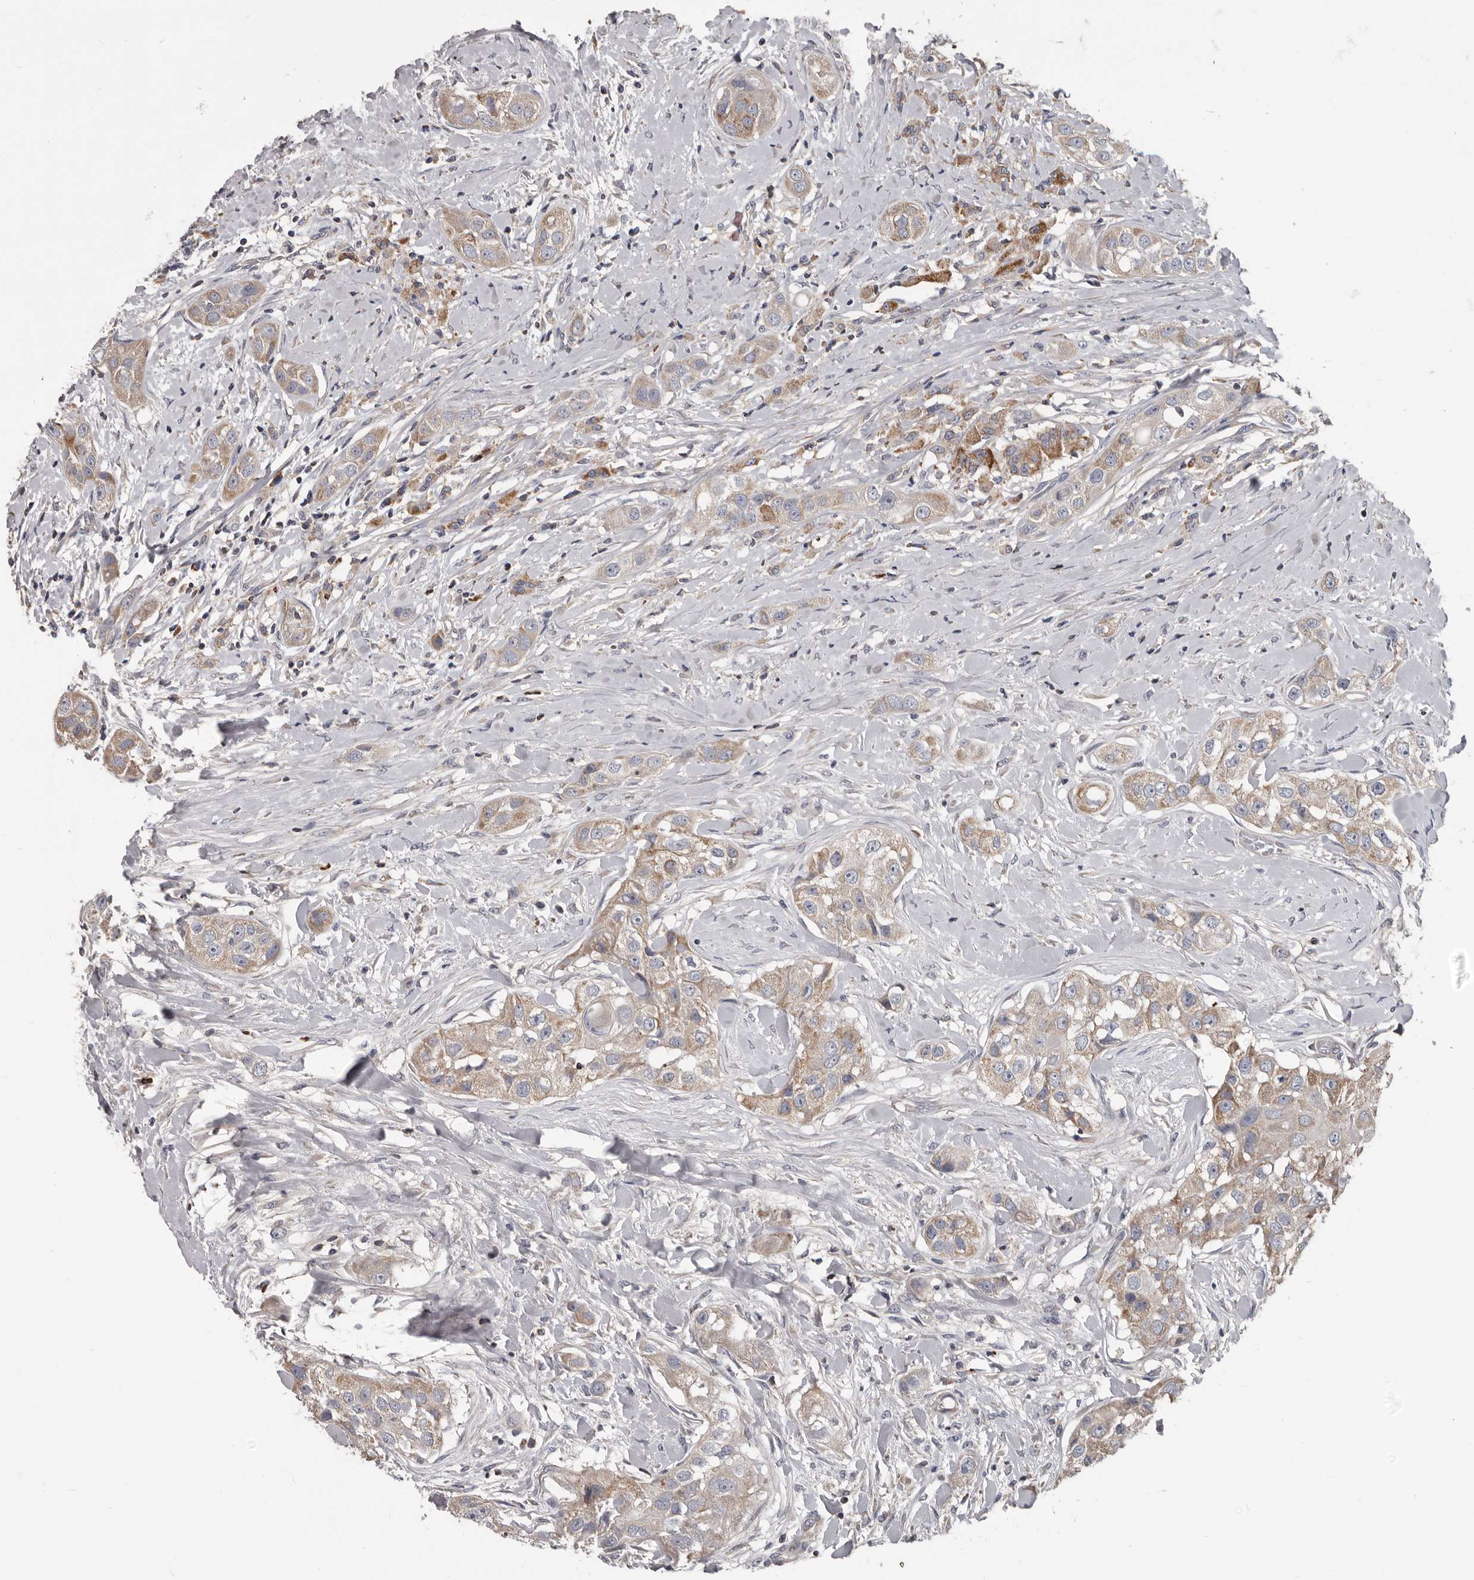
{"staining": {"intensity": "moderate", "quantity": "<25%", "location": "cytoplasmic/membranous"}, "tissue": "head and neck cancer", "cell_type": "Tumor cells", "image_type": "cancer", "snomed": [{"axis": "morphology", "description": "Normal tissue, NOS"}, {"axis": "morphology", "description": "Squamous cell carcinoma, NOS"}, {"axis": "topography", "description": "Skeletal muscle"}, {"axis": "topography", "description": "Head-Neck"}], "caption": "This micrograph exhibits immunohistochemistry (IHC) staining of human head and neck cancer (squamous cell carcinoma), with low moderate cytoplasmic/membranous expression in approximately <25% of tumor cells.", "gene": "ALDH5A1", "patient": {"sex": "male", "age": 51}}